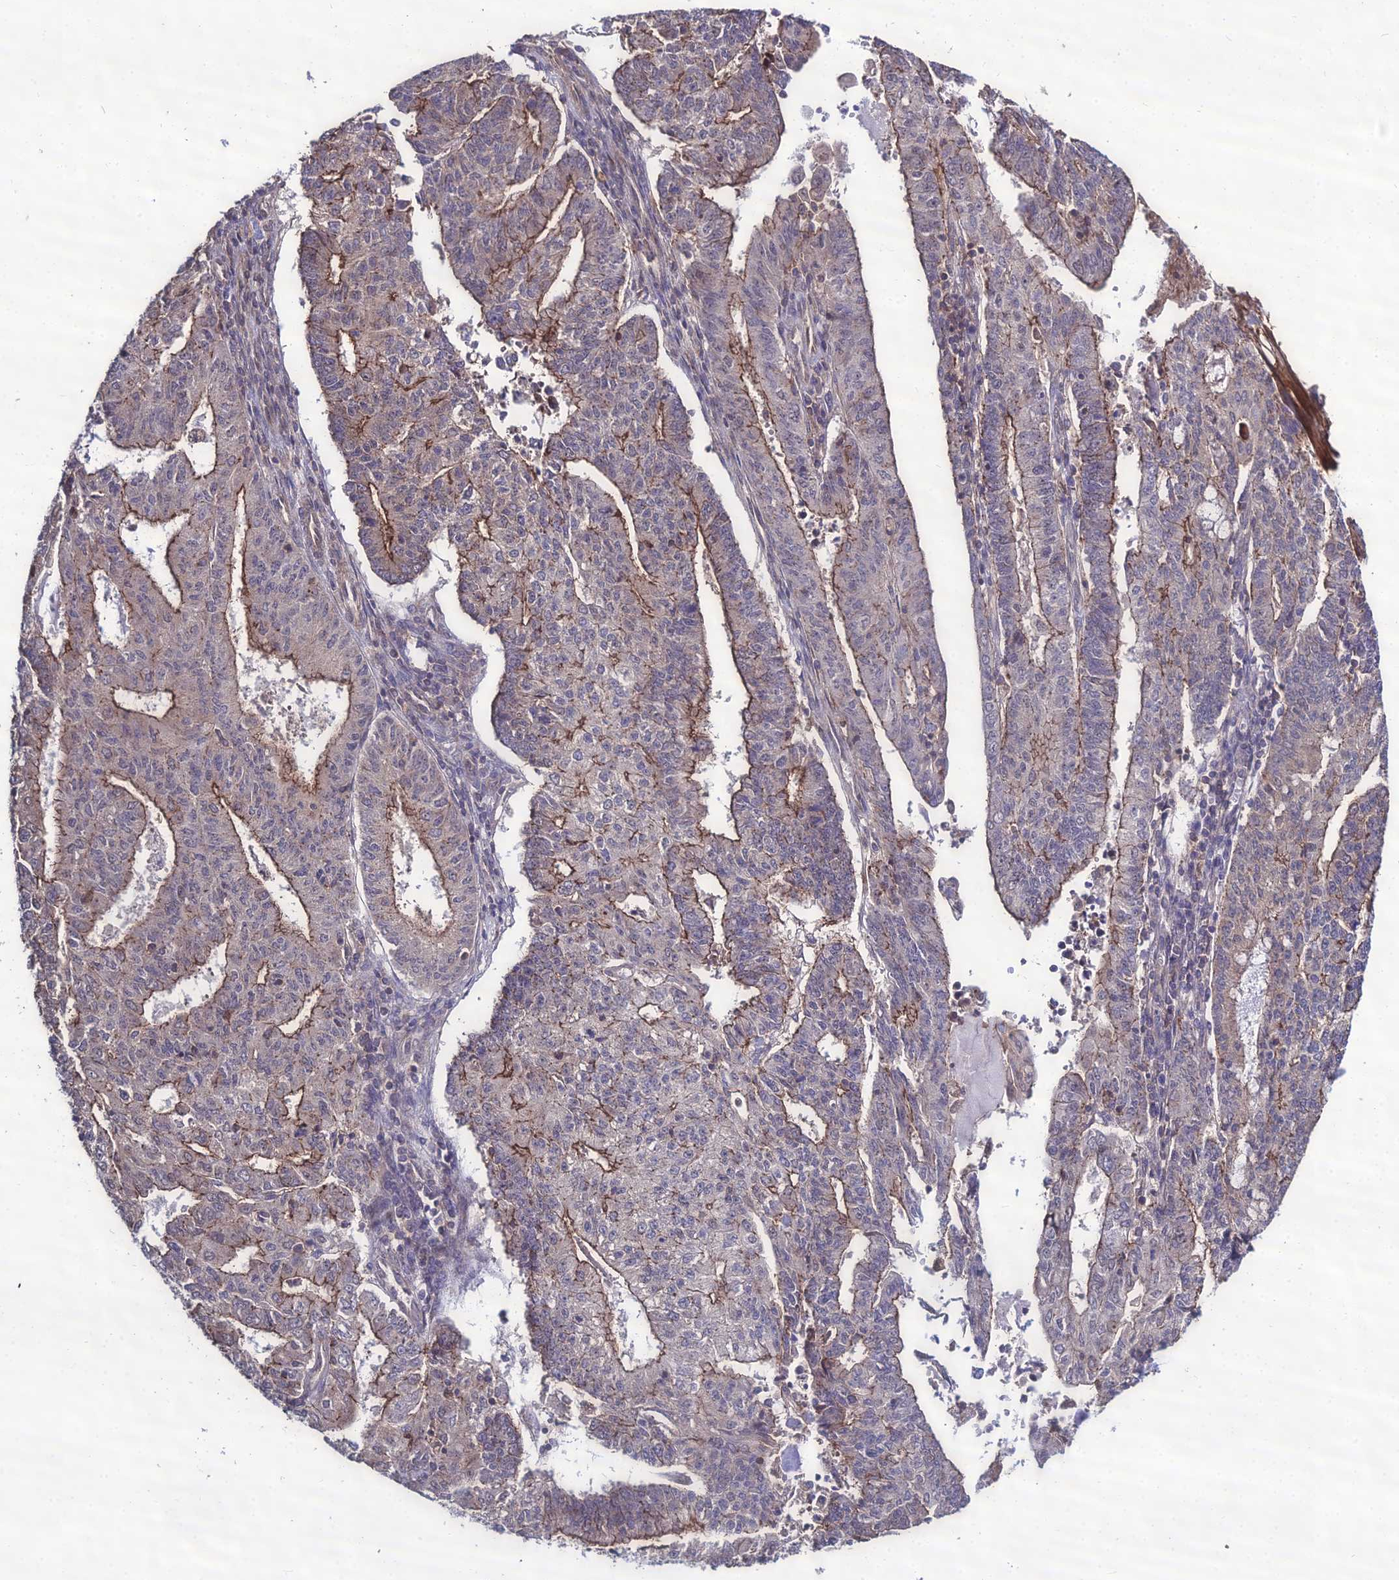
{"staining": {"intensity": "moderate", "quantity": "25%-75%", "location": "cytoplasmic/membranous,nuclear"}, "tissue": "endometrial cancer", "cell_type": "Tumor cells", "image_type": "cancer", "snomed": [{"axis": "morphology", "description": "Adenocarcinoma, NOS"}, {"axis": "topography", "description": "Endometrium"}], "caption": "Endometrial cancer stained for a protein (brown) exhibits moderate cytoplasmic/membranous and nuclear positive staining in approximately 25%-75% of tumor cells.", "gene": "TSPYL2", "patient": {"sex": "female", "age": 59}}